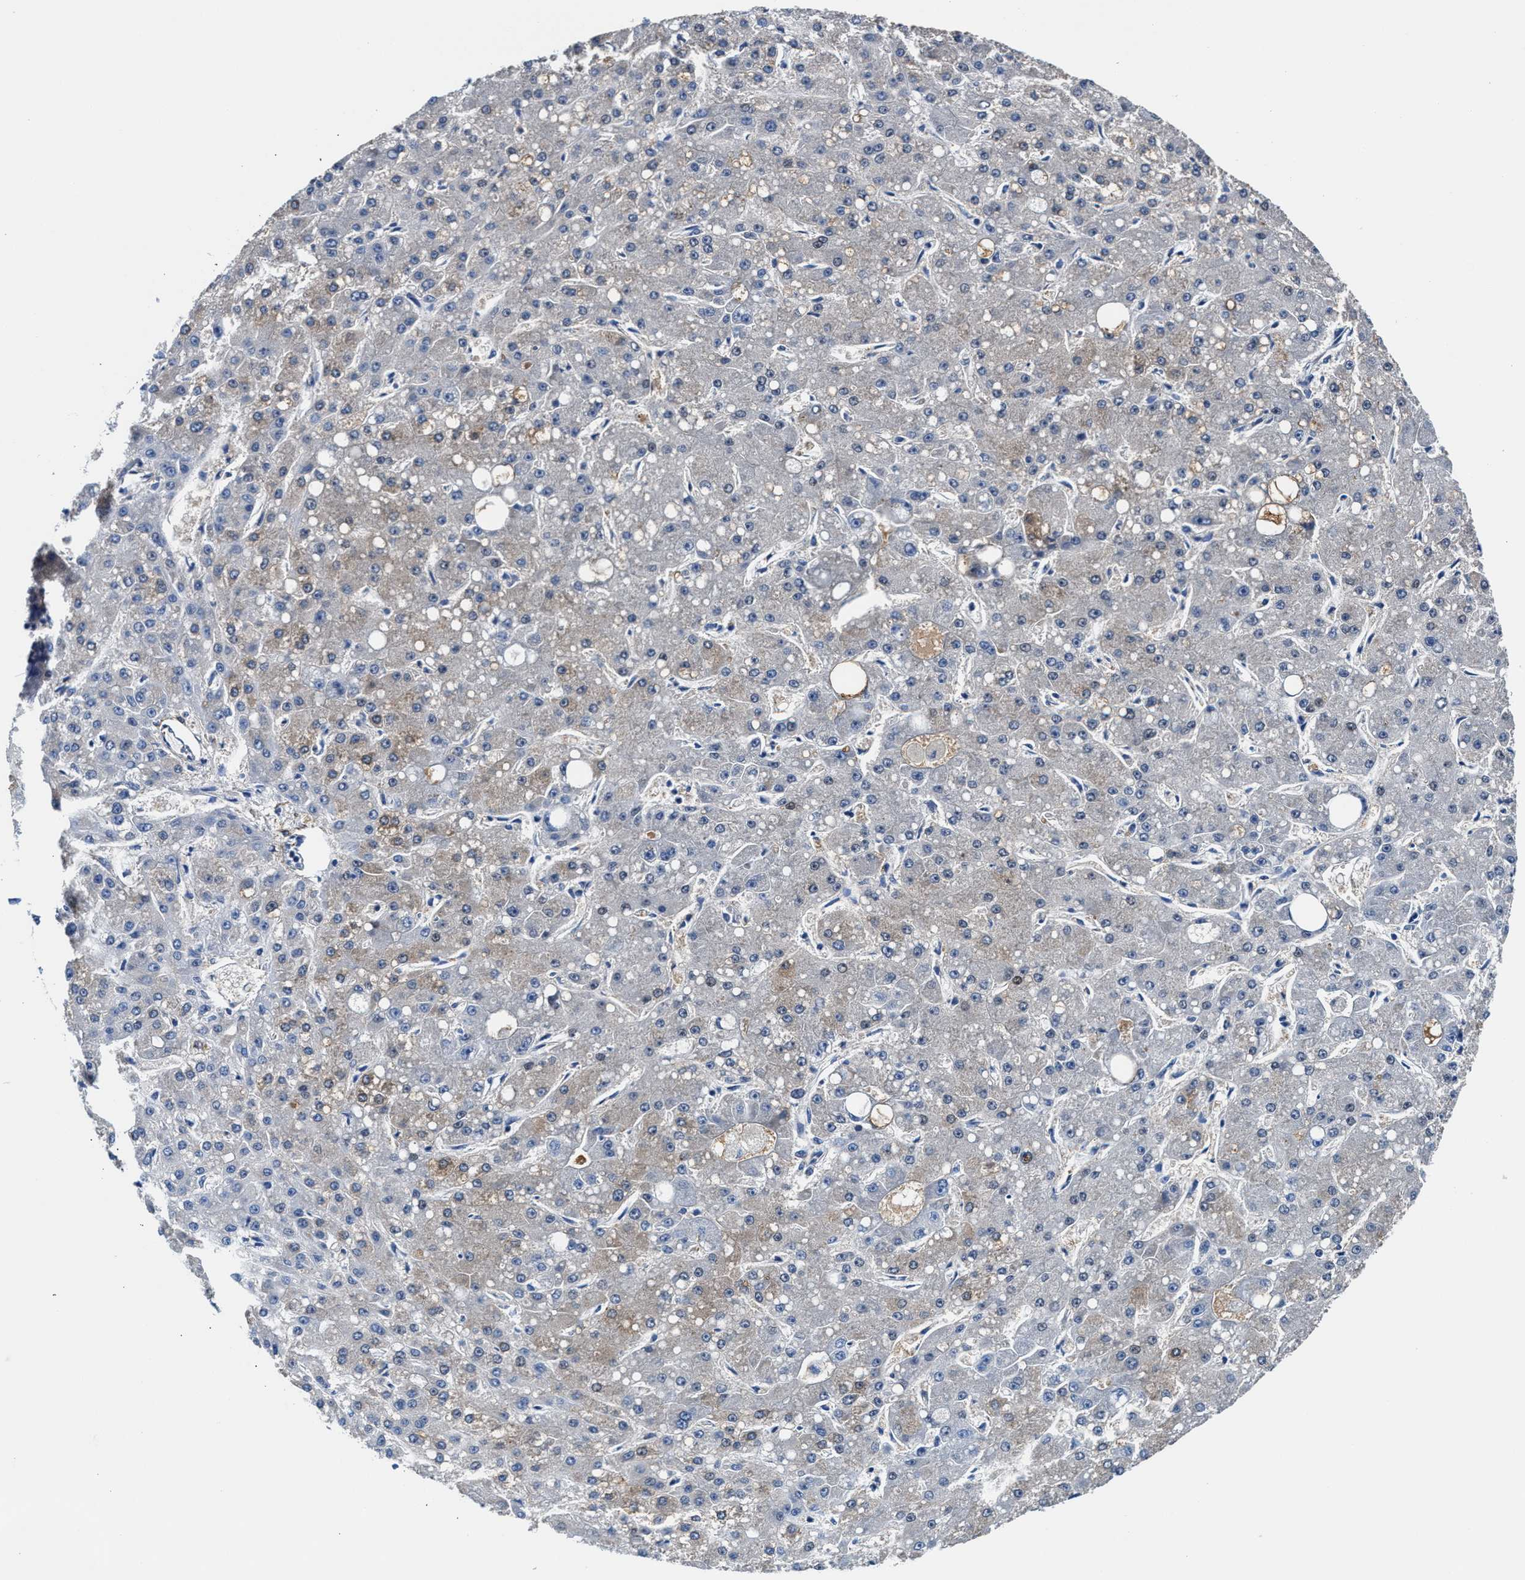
{"staining": {"intensity": "weak", "quantity": "25%-75%", "location": "cytoplasmic/membranous"}, "tissue": "liver cancer", "cell_type": "Tumor cells", "image_type": "cancer", "snomed": [{"axis": "morphology", "description": "Carcinoma, Hepatocellular, NOS"}, {"axis": "topography", "description": "Liver"}], "caption": "Protein analysis of liver hepatocellular carcinoma tissue displays weak cytoplasmic/membranous staining in about 25%-75% of tumor cells.", "gene": "PARG", "patient": {"sex": "male", "age": 67}}